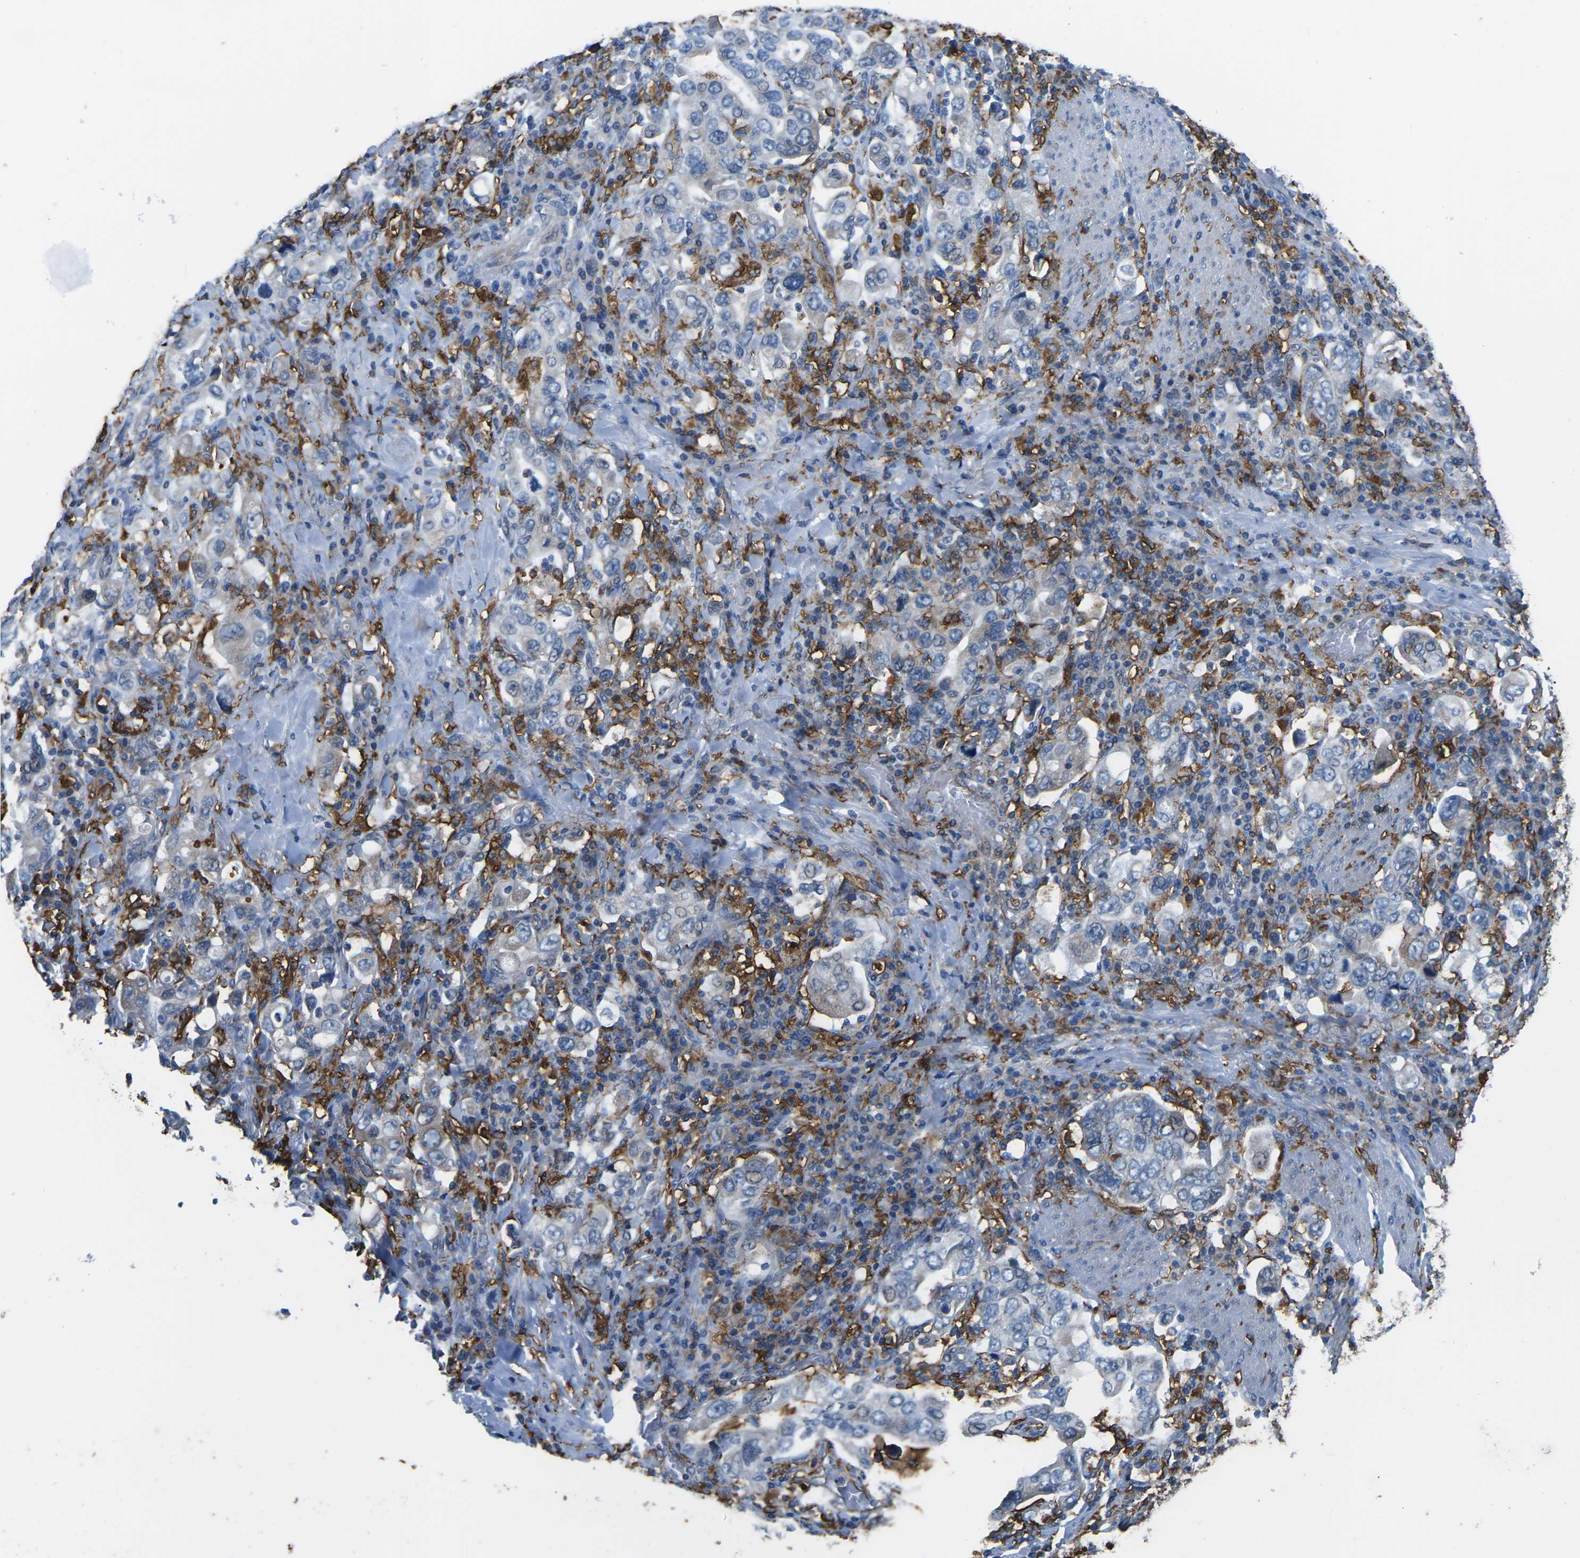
{"staining": {"intensity": "negative", "quantity": "none", "location": "none"}, "tissue": "stomach cancer", "cell_type": "Tumor cells", "image_type": "cancer", "snomed": [{"axis": "morphology", "description": "Adenocarcinoma, NOS"}, {"axis": "topography", "description": "Stomach, upper"}], "caption": "There is no significant staining in tumor cells of stomach cancer (adenocarcinoma).", "gene": "PTPN1", "patient": {"sex": "male", "age": 62}}